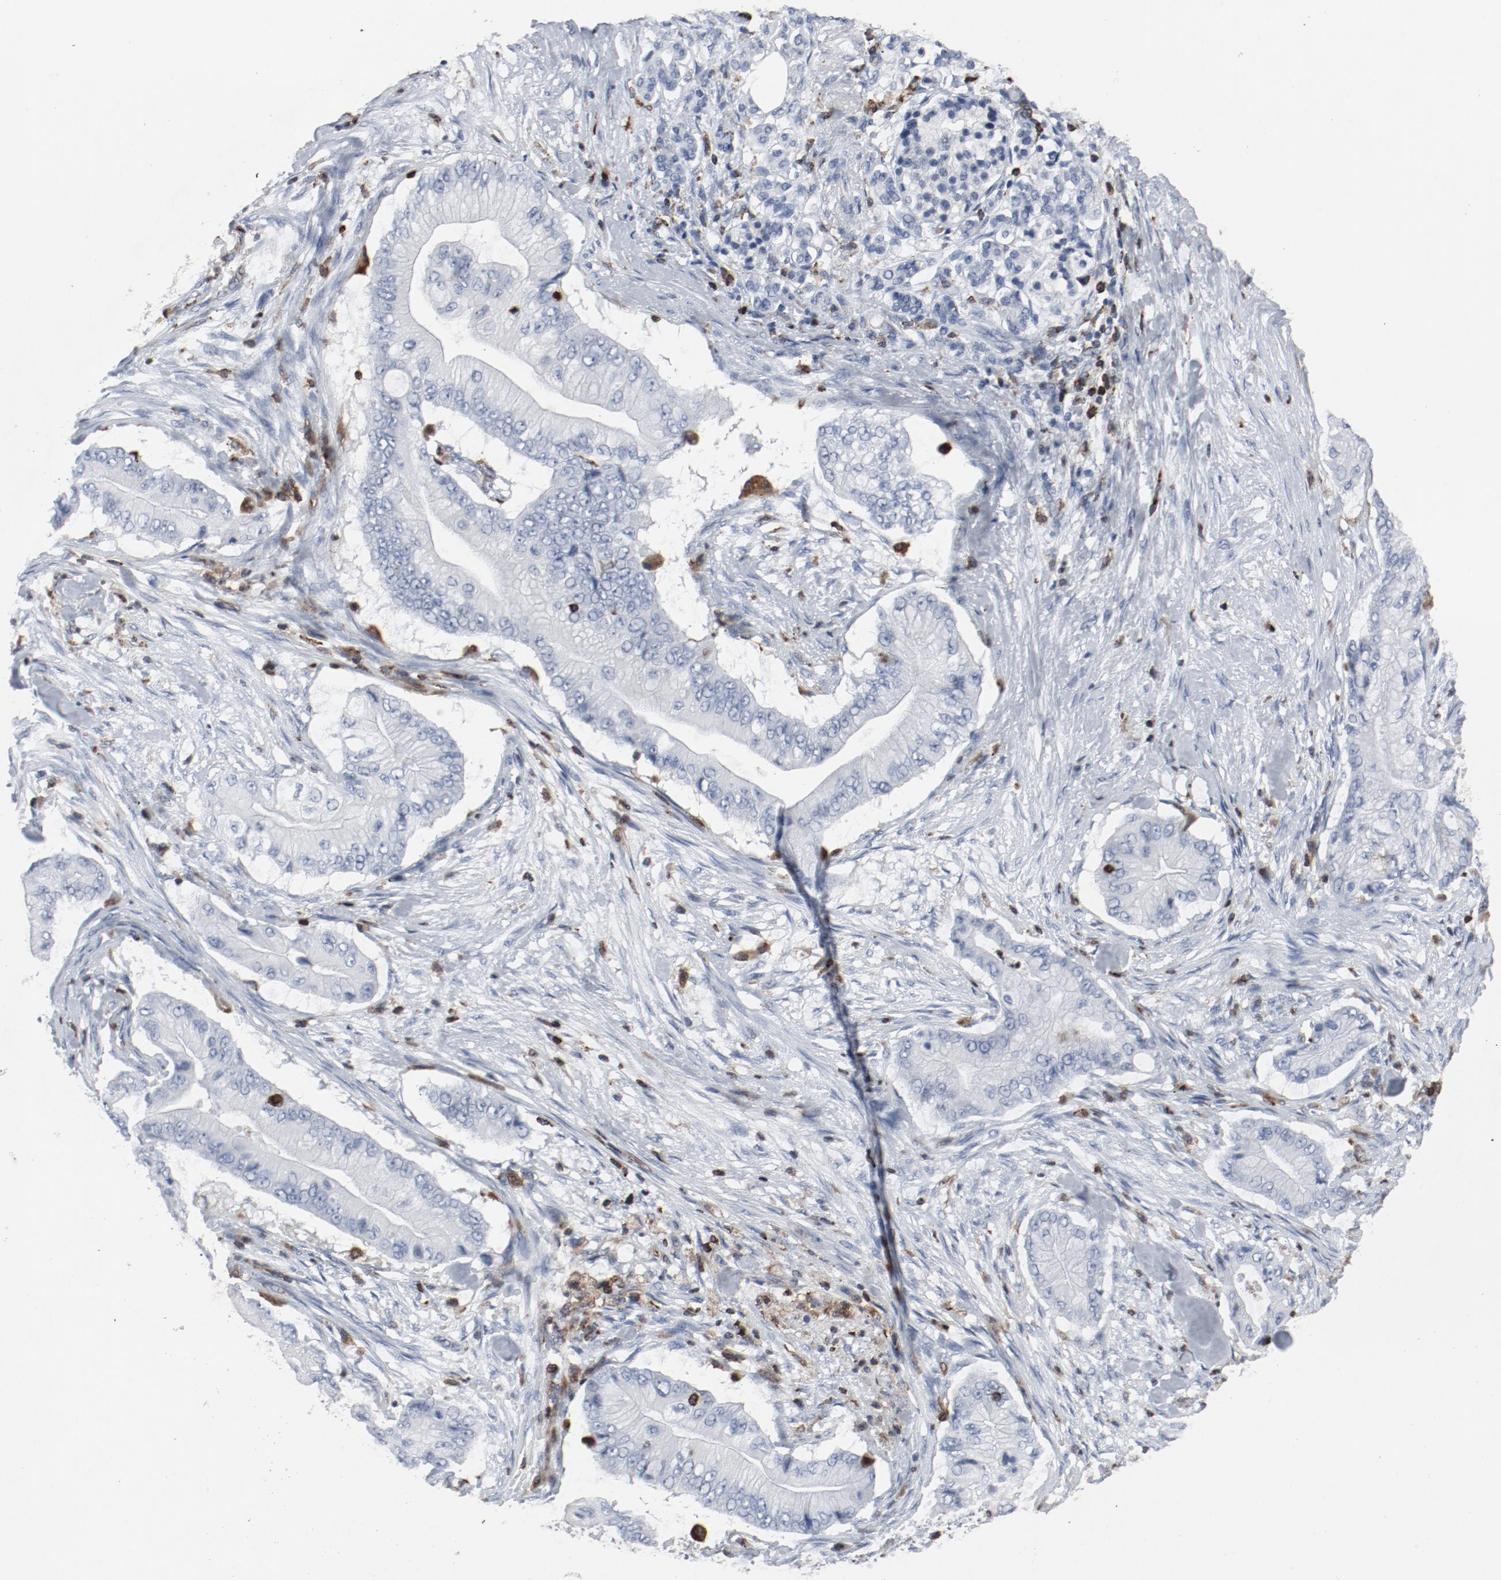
{"staining": {"intensity": "negative", "quantity": "none", "location": "none"}, "tissue": "pancreatic cancer", "cell_type": "Tumor cells", "image_type": "cancer", "snomed": [{"axis": "morphology", "description": "Adenocarcinoma, NOS"}, {"axis": "topography", "description": "Pancreas"}], "caption": "Human pancreatic cancer (adenocarcinoma) stained for a protein using immunohistochemistry (IHC) exhibits no expression in tumor cells.", "gene": "LCP2", "patient": {"sex": "male", "age": 62}}